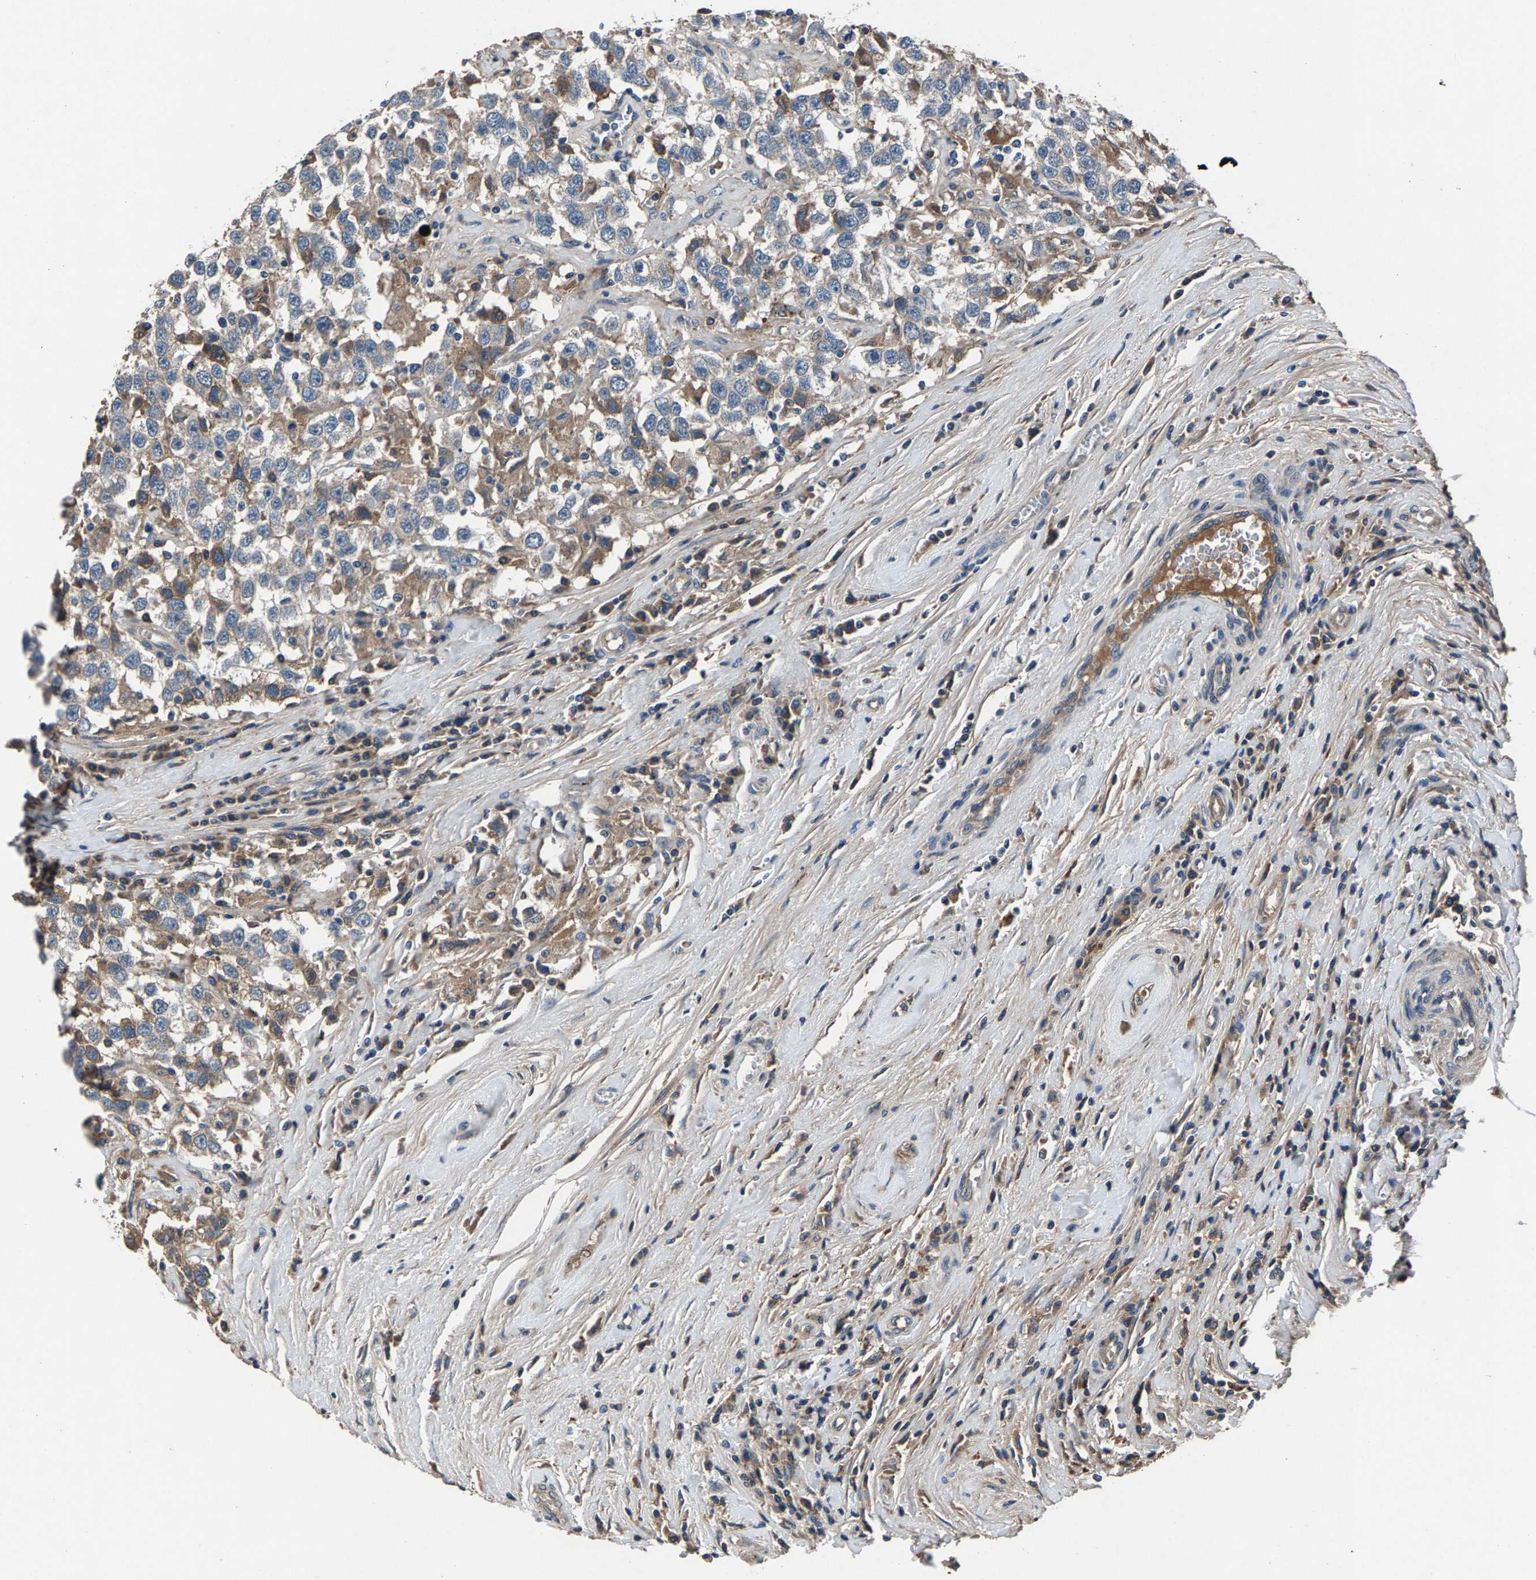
{"staining": {"intensity": "moderate", "quantity": "<25%", "location": "cytoplasmic/membranous"}, "tissue": "testis cancer", "cell_type": "Tumor cells", "image_type": "cancer", "snomed": [{"axis": "morphology", "description": "Seminoma, NOS"}, {"axis": "topography", "description": "Testis"}], "caption": "Human seminoma (testis) stained with a protein marker exhibits moderate staining in tumor cells.", "gene": "PRXL2C", "patient": {"sex": "male", "age": 41}}